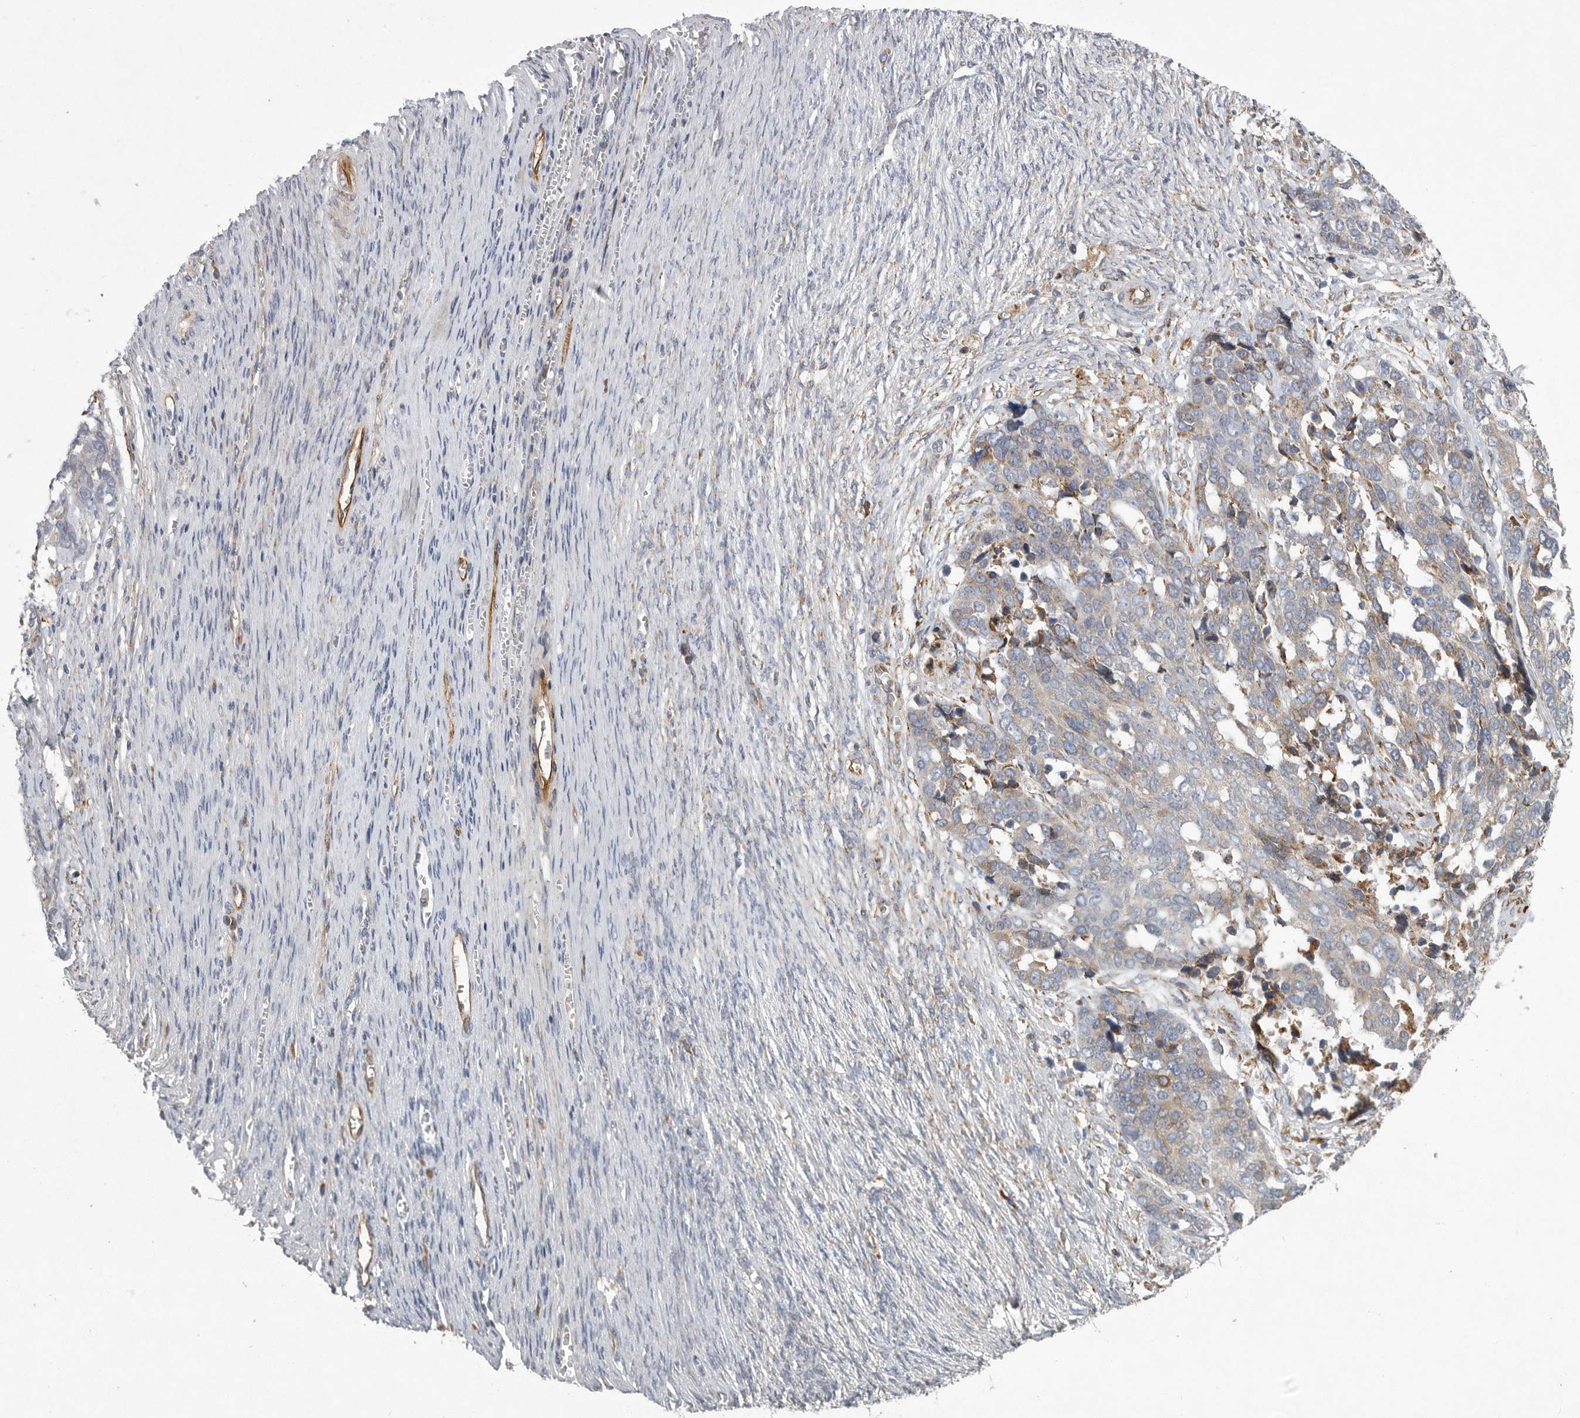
{"staining": {"intensity": "weak", "quantity": "25%-75%", "location": "cytoplasmic/membranous"}, "tissue": "ovarian cancer", "cell_type": "Tumor cells", "image_type": "cancer", "snomed": [{"axis": "morphology", "description": "Cystadenocarcinoma, serous, NOS"}, {"axis": "topography", "description": "Ovary"}], "caption": "IHC (DAB) staining of ovarian cancer (serous cystadenocarcinoma) exhibits weak cytoplasmic/membranous protein expression in about 25%-75% of tumor cells.", "gene": "MINPP1", "patient": {"sex": "female", "age": 44}}